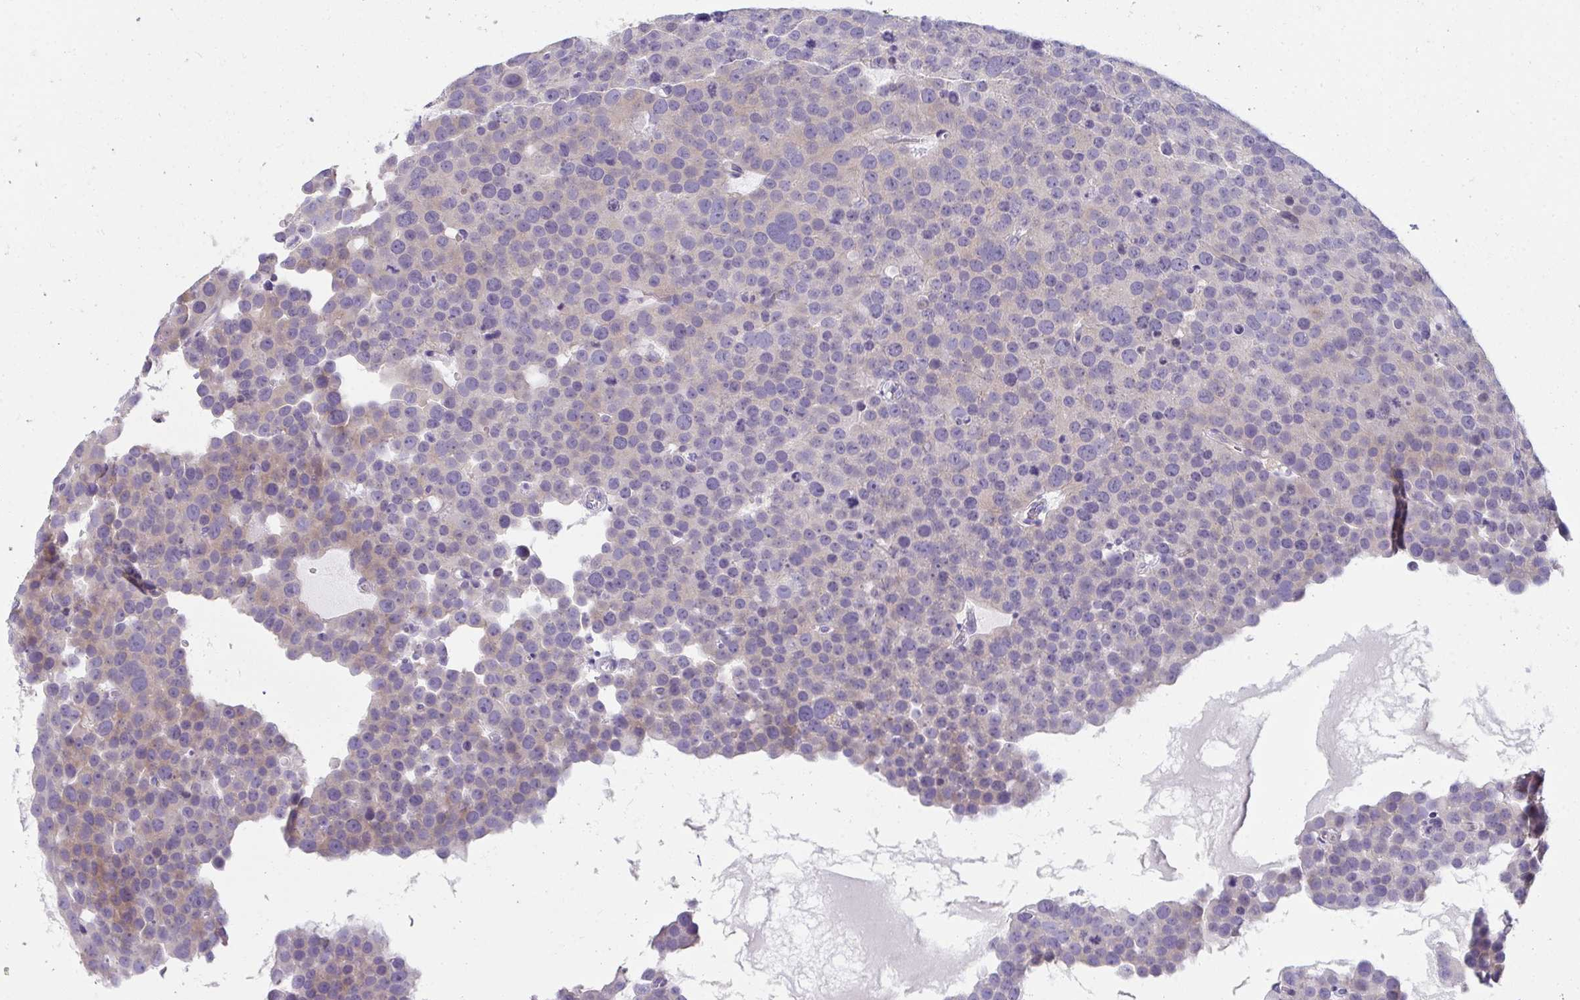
{"staining": {"intensity": "weak", "quantity": "<25%", "location": "cytoplasmic/membranous"}, "tissue": "testis cancer", "cell_type": "Tumor cells", "image_type": "cancer", "snomed": [{"axis": "morphology", "description": "Seminoma, NOS"}, {"axis": "topography", "description": "Testis"}], "caption": "High power microscopy image of an immunohistochemistry photomicrograph of testis cancer (seminoma), revealing no significant expression in tumor cells.", "gene": "EIF1AD", "patient": {"sex": "male", "age": 71}}